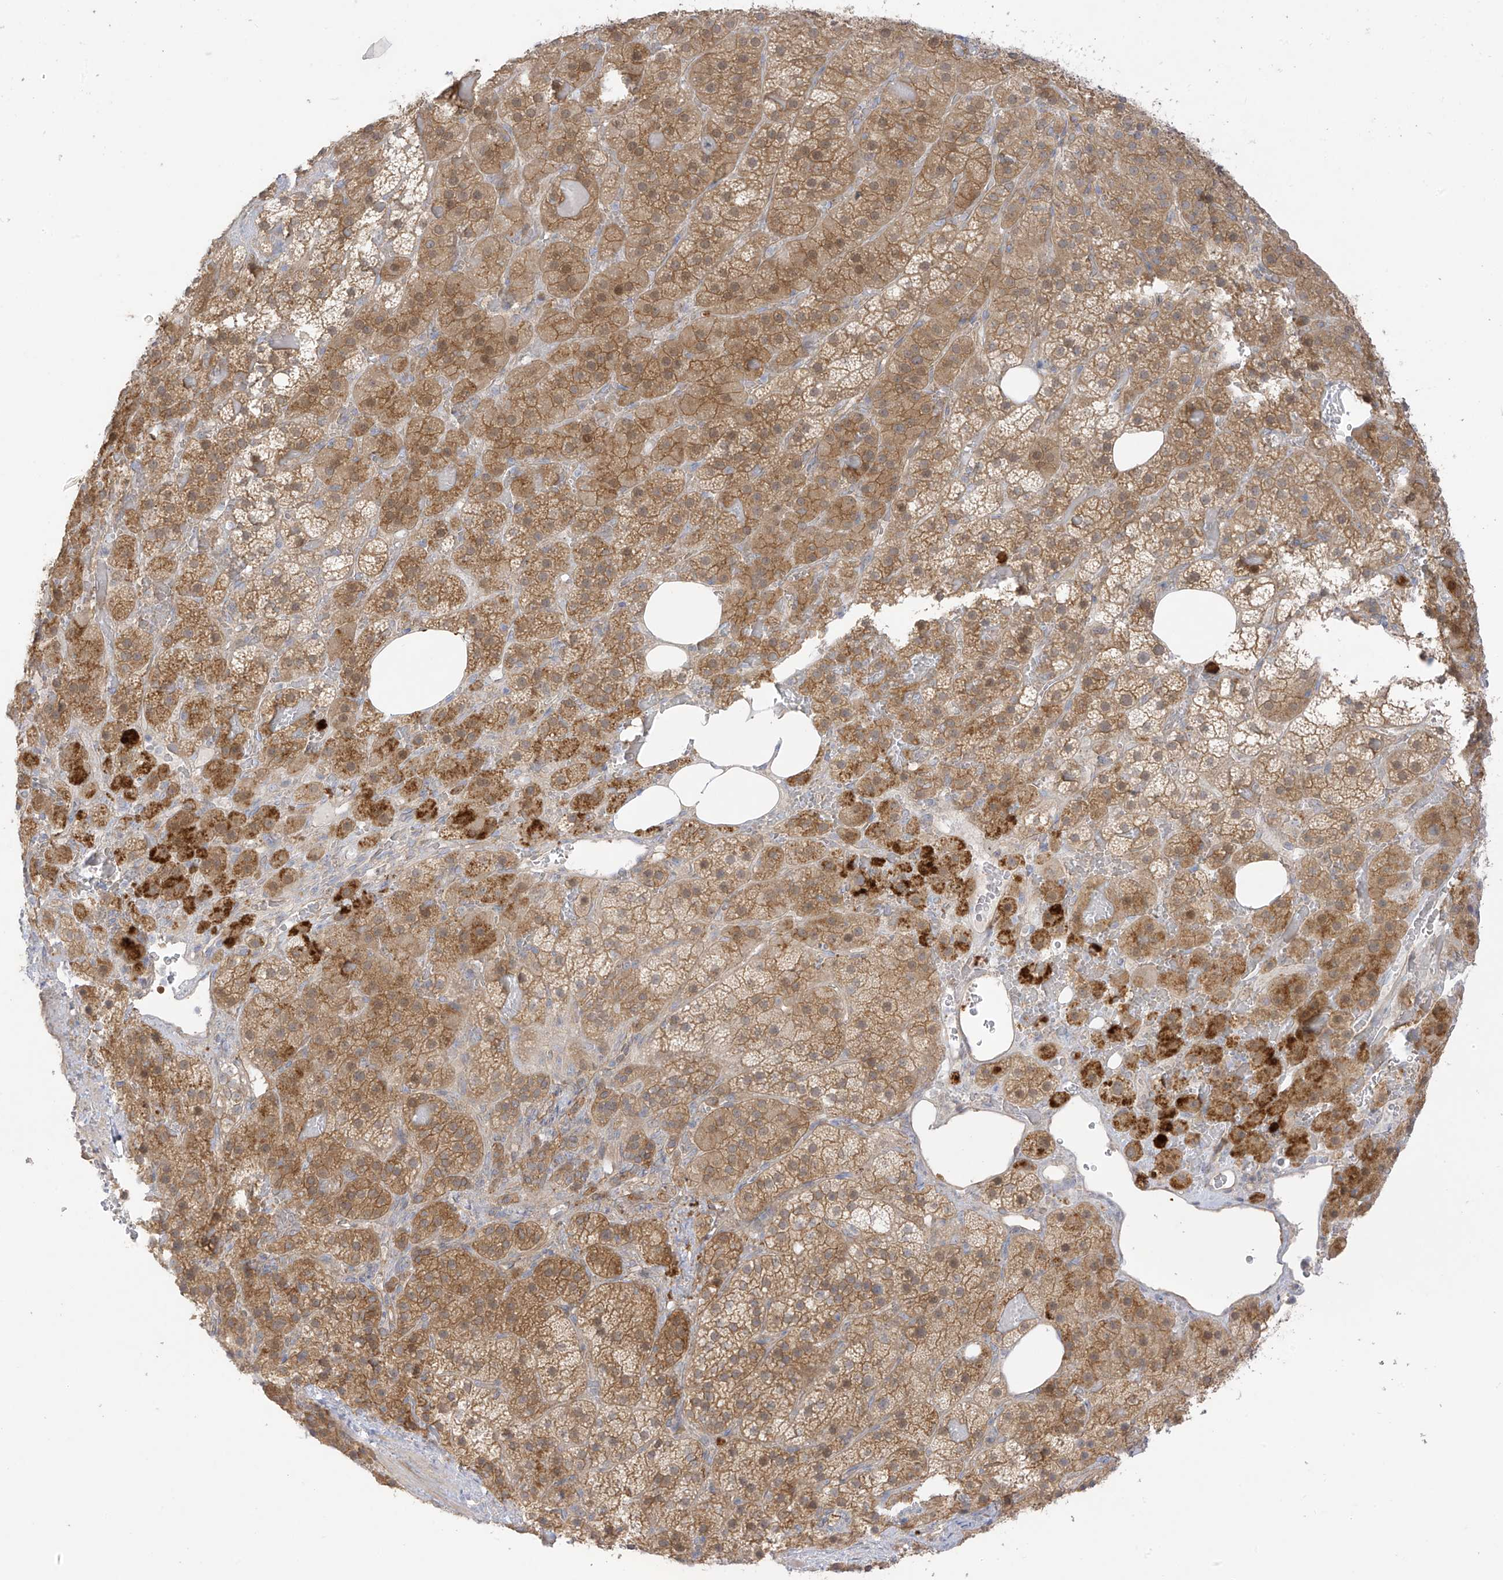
{"staining": {"intensity": "moderate", "quantity": "25%-75%", "location": "cytoplasmic/membranous"}, "tissue": "adrenal gland", "cell_type": "Glandular cells", "image_type": "normal", "snomed": [{"axis": "morphology", "description": "Normal tissue, NOS"}, {"axis": "topography", "description": "Adrenal gland"}], "caption": "Immunohistochemistry (IHC) (DAB (3,3'-diaminobenzidine)) staining of unremarkable human adrenal gland displays moderate cytoplasmic/membranous protein expression in about 25%-75% of glandular cells.", "gene": "EIPR1", "patient": {"sex": "female", "age": 59}}